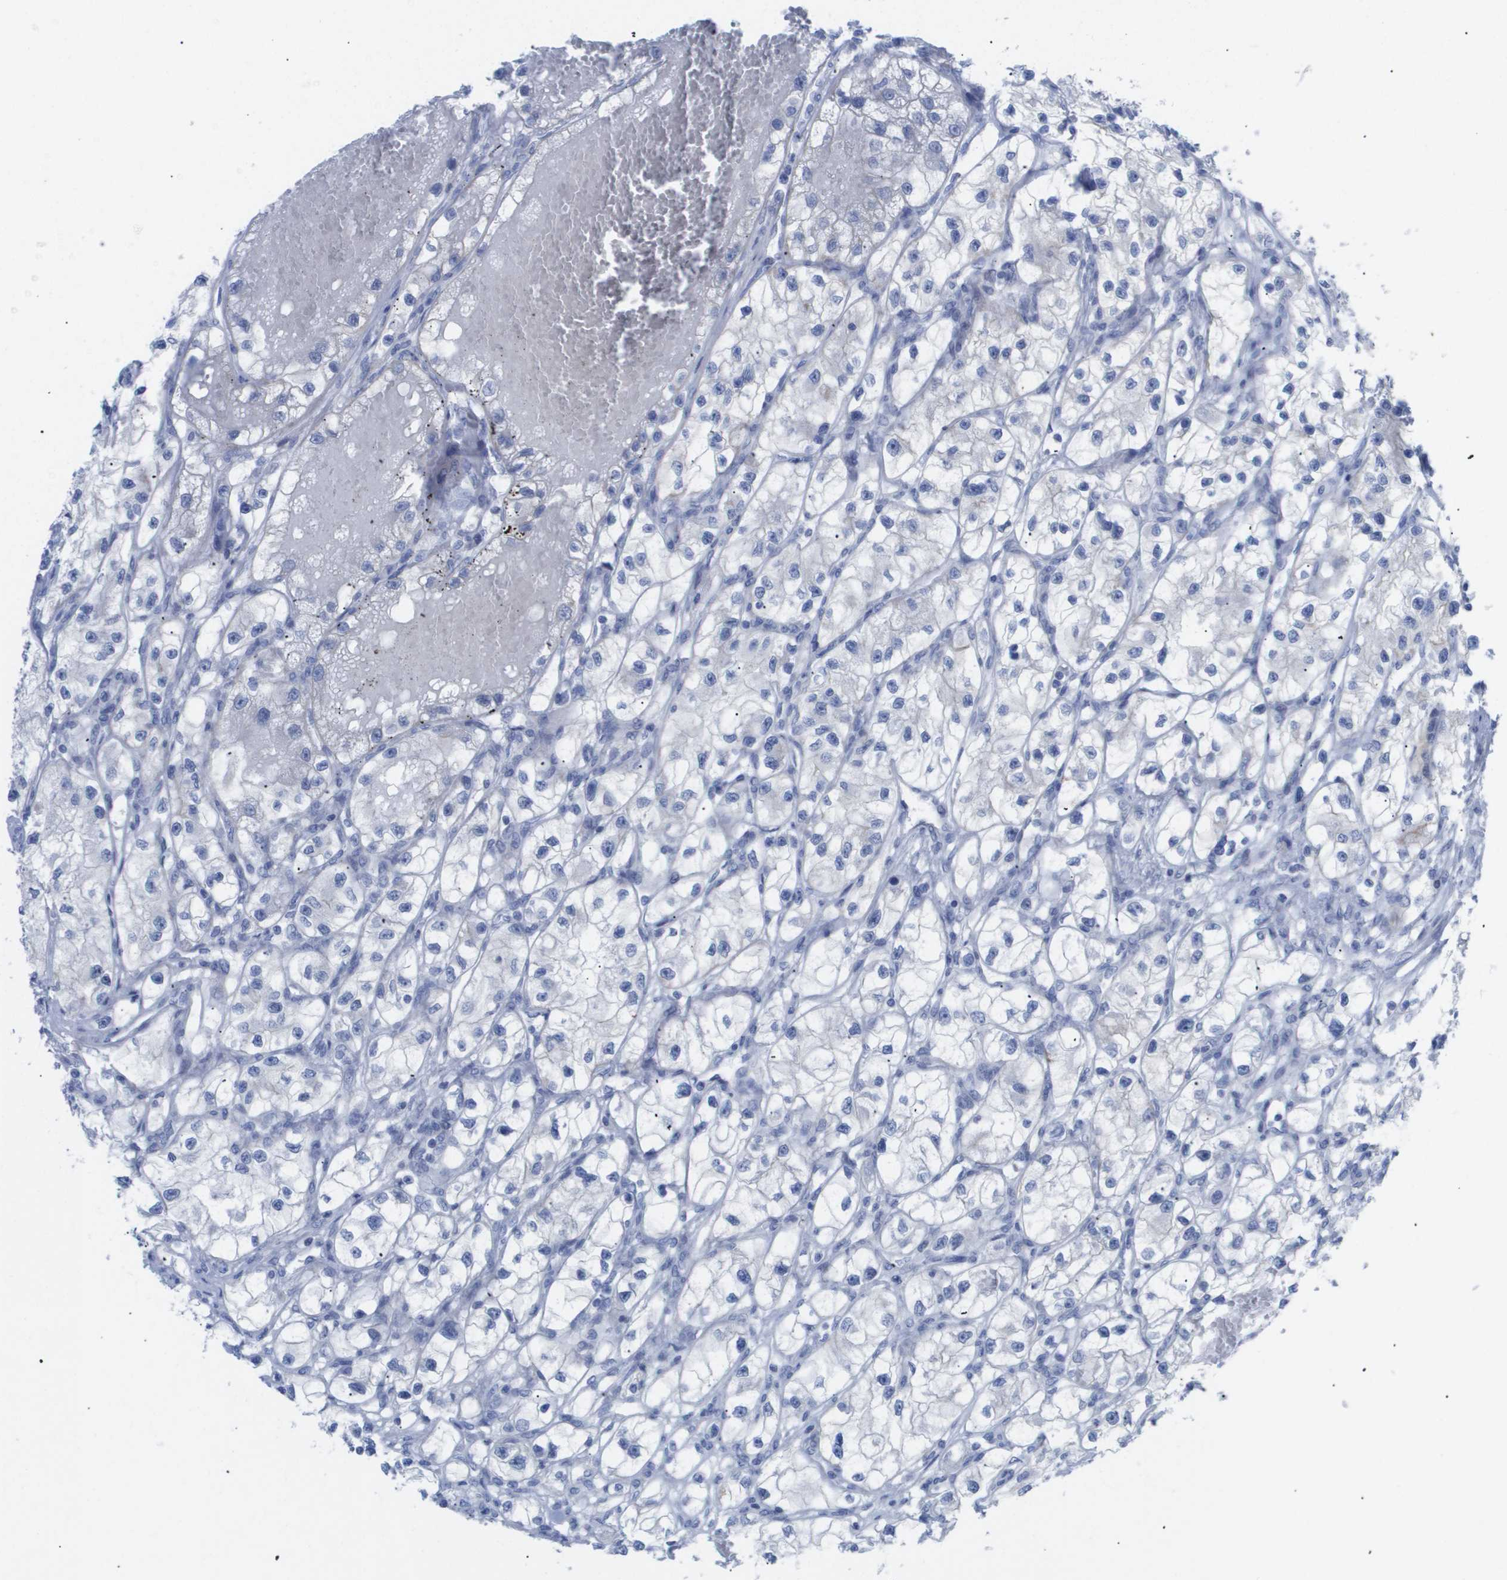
{"staining": {"intensity": "negative", "quantity": "none", "location": "none"}, "tissue": "renal cancer", "cell_type": "Tumor cells", "image_type": "cancer", "snomed": [{"axis": "morphology", "description": "Adenocarcinoma, NOS"}, {"axis": "topography", "description": "Kidney"}], "caption": "Renal cancer (adenocarcinoma) stained for a protein using immunohistochemistry (IHC) exhibits no positivity tumor cells.", "gene": "CAV3", "patient": {"sex": "female", "age": 57}}